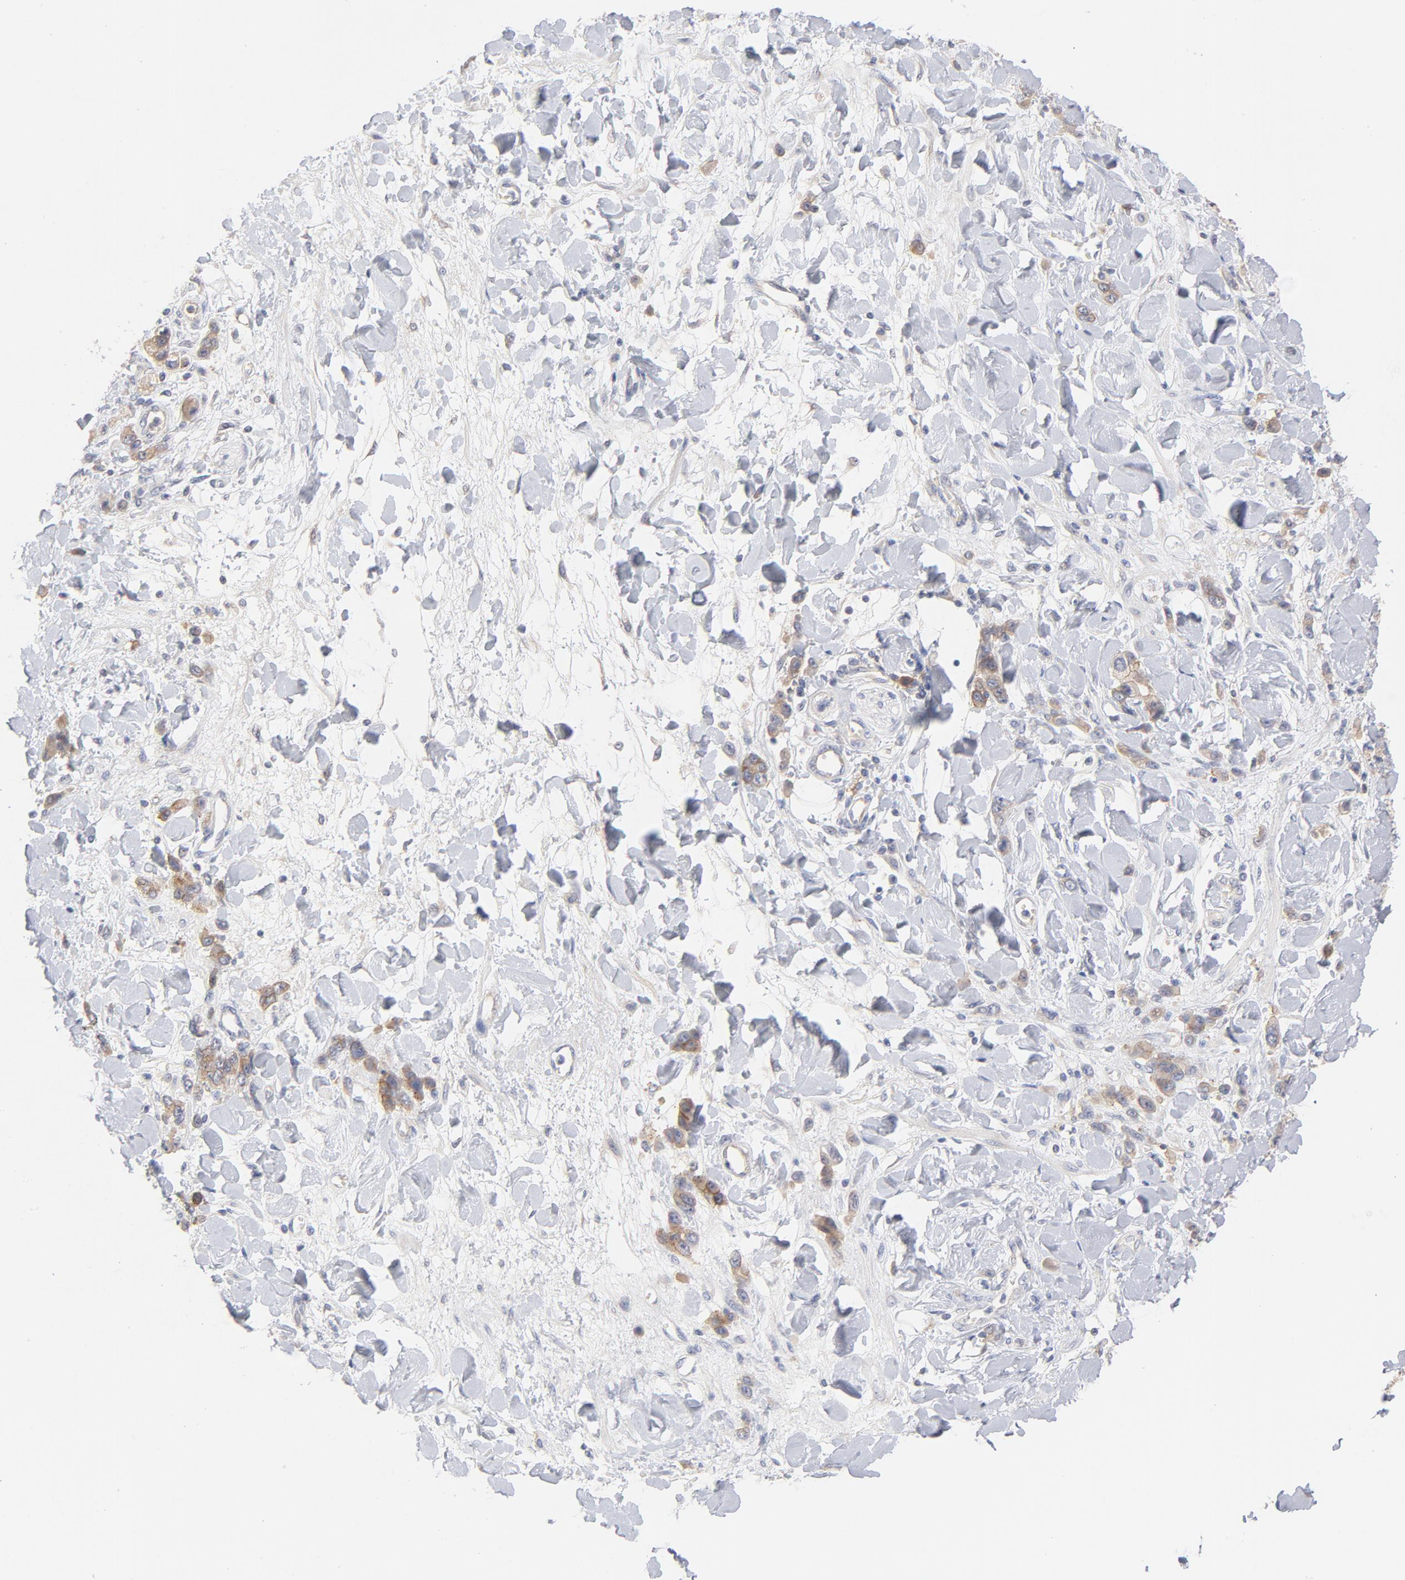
{"staining": {"intensity": "weak", "quantity": ">75%", "location": "cytoplasmic/membranous"}, "tissue": "stomach cancer", "cell_type": "Tumor cells", "image_type": "cancer", "snomed": [{"axis": "morphology", "description": "Normal tissue, NOS"}, {"axis": "morphology", "description": "Adenocarcinoma, NOS"}, {"axis": "topography", "description": "Stomach"}], "caption": "An IHC micrograph of neoplastic tissue is shown. Protein staining in brown shows weak cytoplasmic/membranous positivity in stomach cancer within tumor cells.", "gene": "SETD3", "patient": {"sex": "male", "age": 82}}